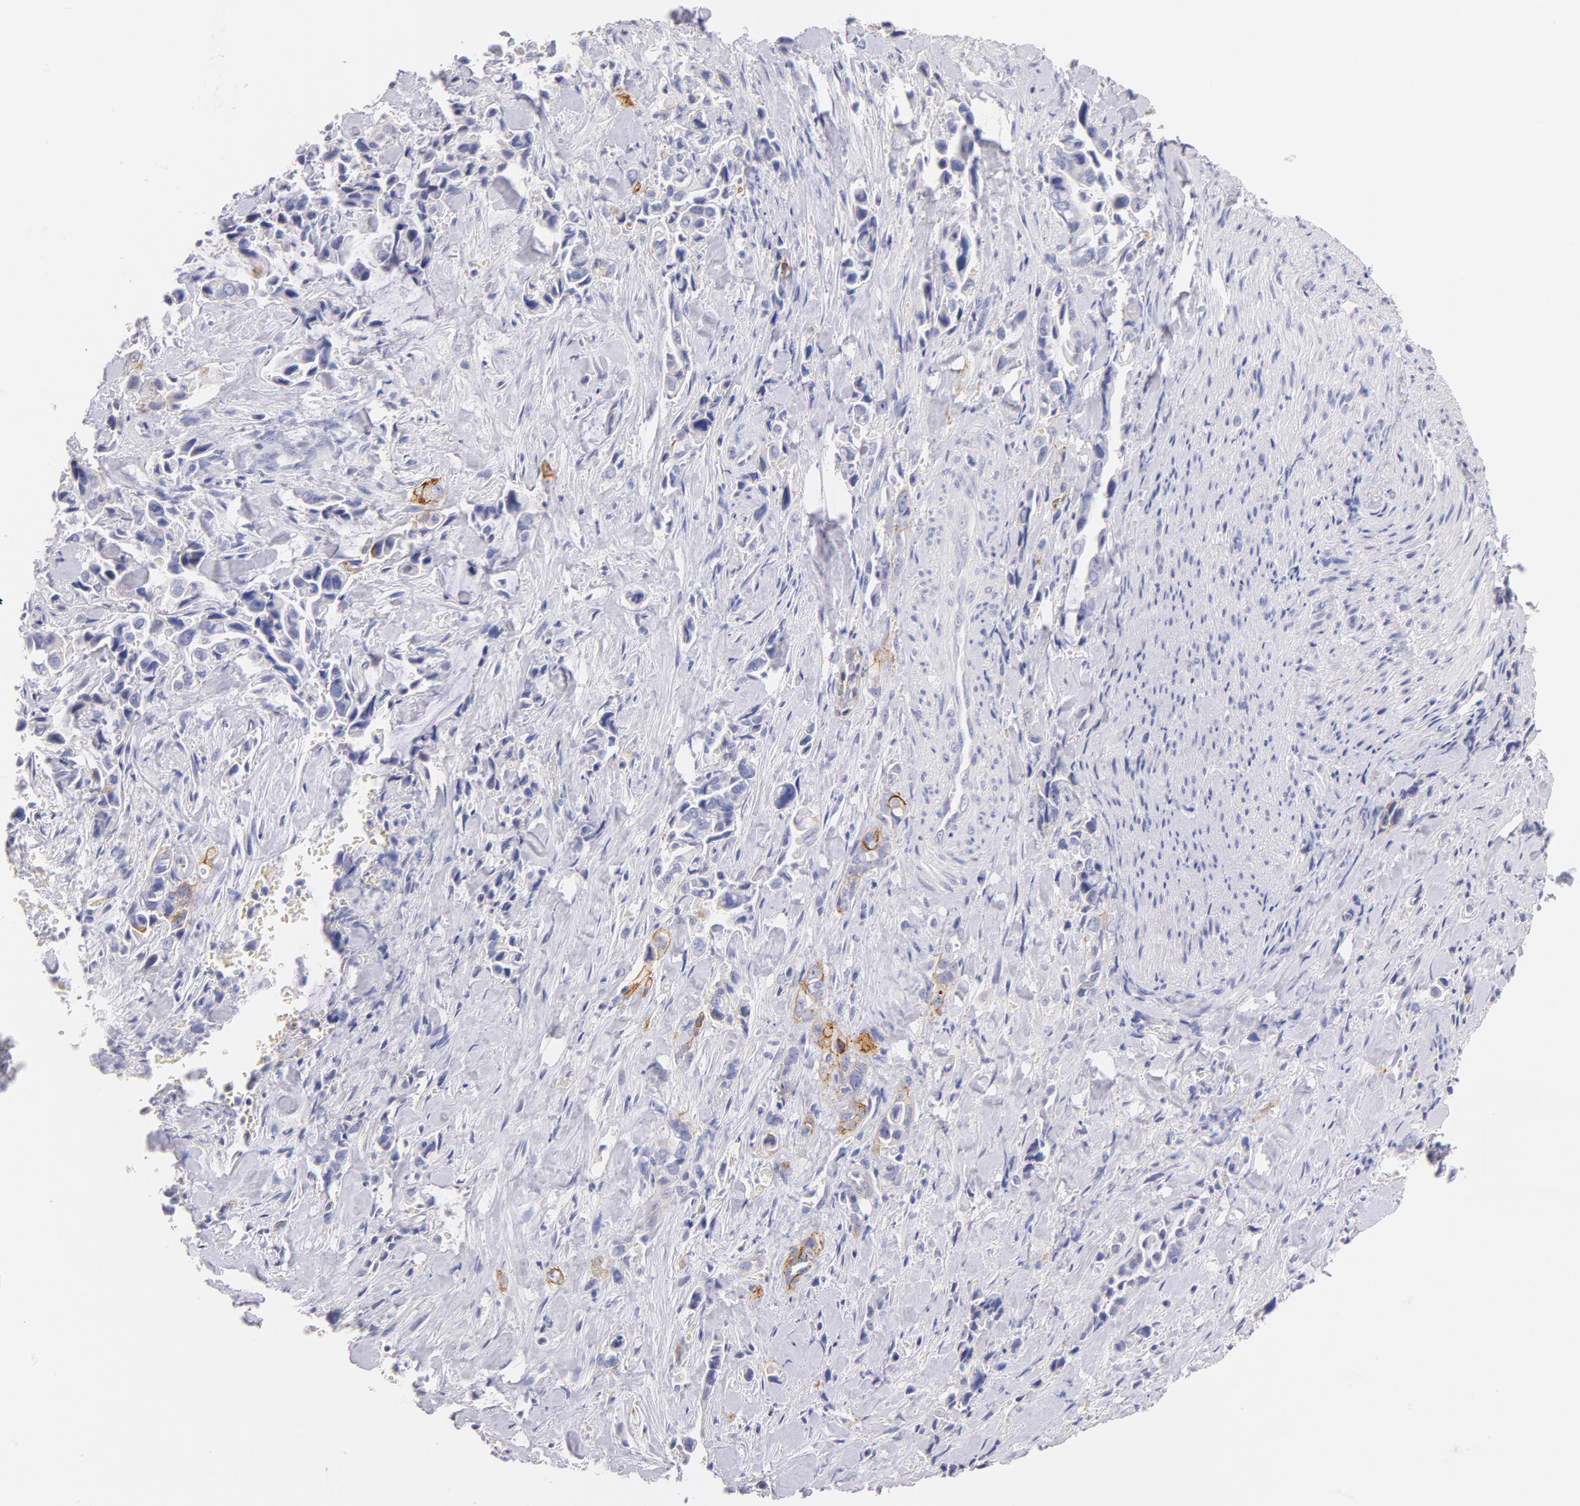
{"staining": {"intensity": "strong", "quantity": "<25%", "location": "cytoplasmic/membranous"}, "tissue": "pancreatic cancer", "cell_type": "Tumor cells", "image_type": "cancer", "snomed": [{"axis": "morphology", "description": "Adenocarcinoma, NOS"}, {"axis": "topography", "description": "Pancreas"}], "caption": "Immunohistochemical staining of human pancreatic cancer (adenocarcinoma) displays medium levels of strong cytoplasmic/membranous expression in approximately <25% of tumor cells. The staining was performed using DAB, with brown indicating positive protein expression. Nuclei are stained blue with hematoxylin.", "gene": "CD44", "patient": {"sex": "male", "age": 69}}